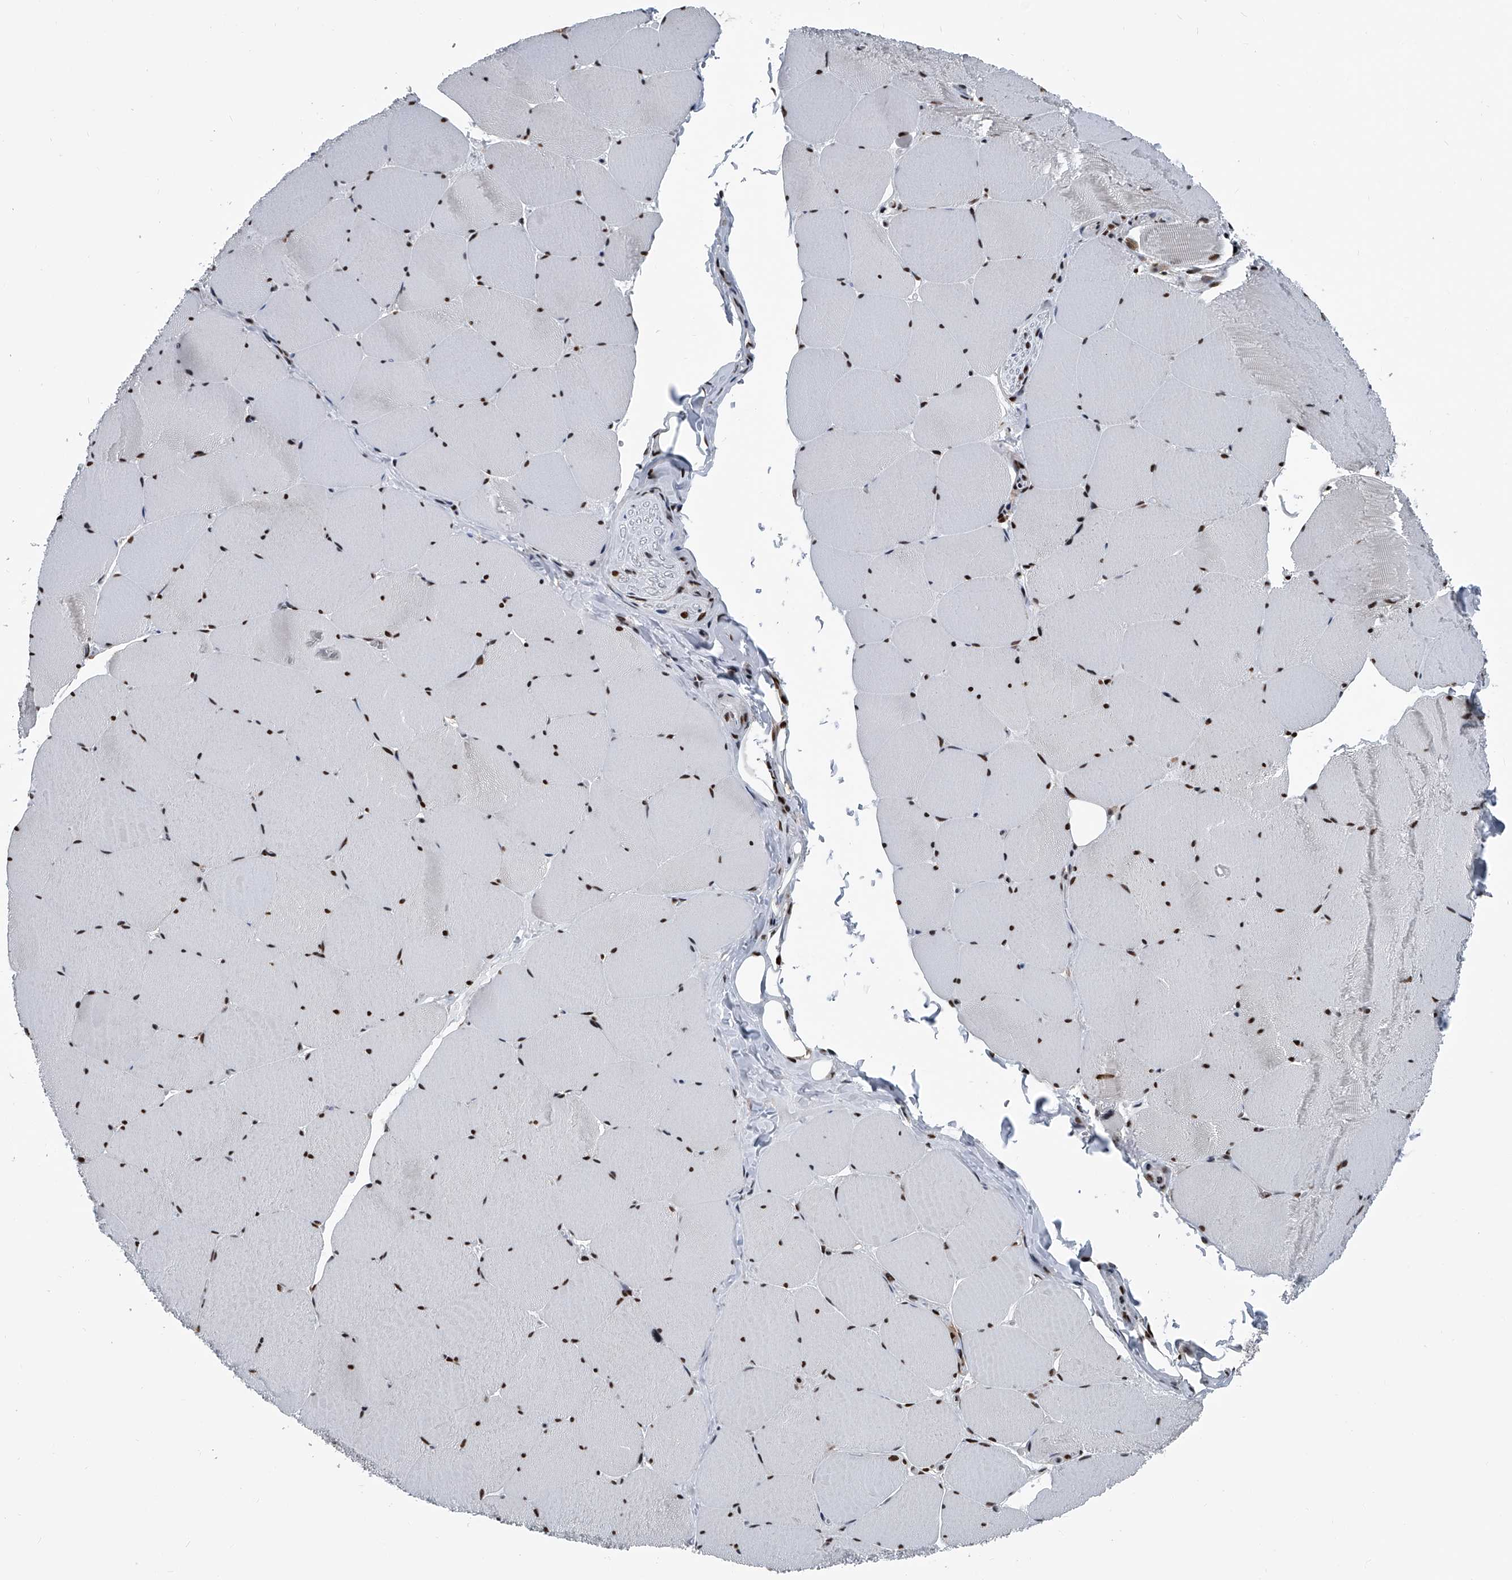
{"staining": {"intensity": "strong", "quantity": ">75%", "location": "cytoplasmic/membranous,nuclear"}, "tissue": "skeletal muscle", "cell_type": "Myocytes", "image_type": "normal", "snomed": [{"axis": "morphology", "description": "Normal tissue, NOS"}, {"axis": "topography", "description": "Skeletal muscle"}, {"axis": "topography", "description": "Head-Neck"}], "caption": "IHC (DAB) staining of unremarkable skeletal muscle reveals strong cytoplasmic/membranous,nuclear protein expression in approximately >75% of myocytes.", "gene": "FKBP5", "patient": {"sex": "male", "age": 66}}